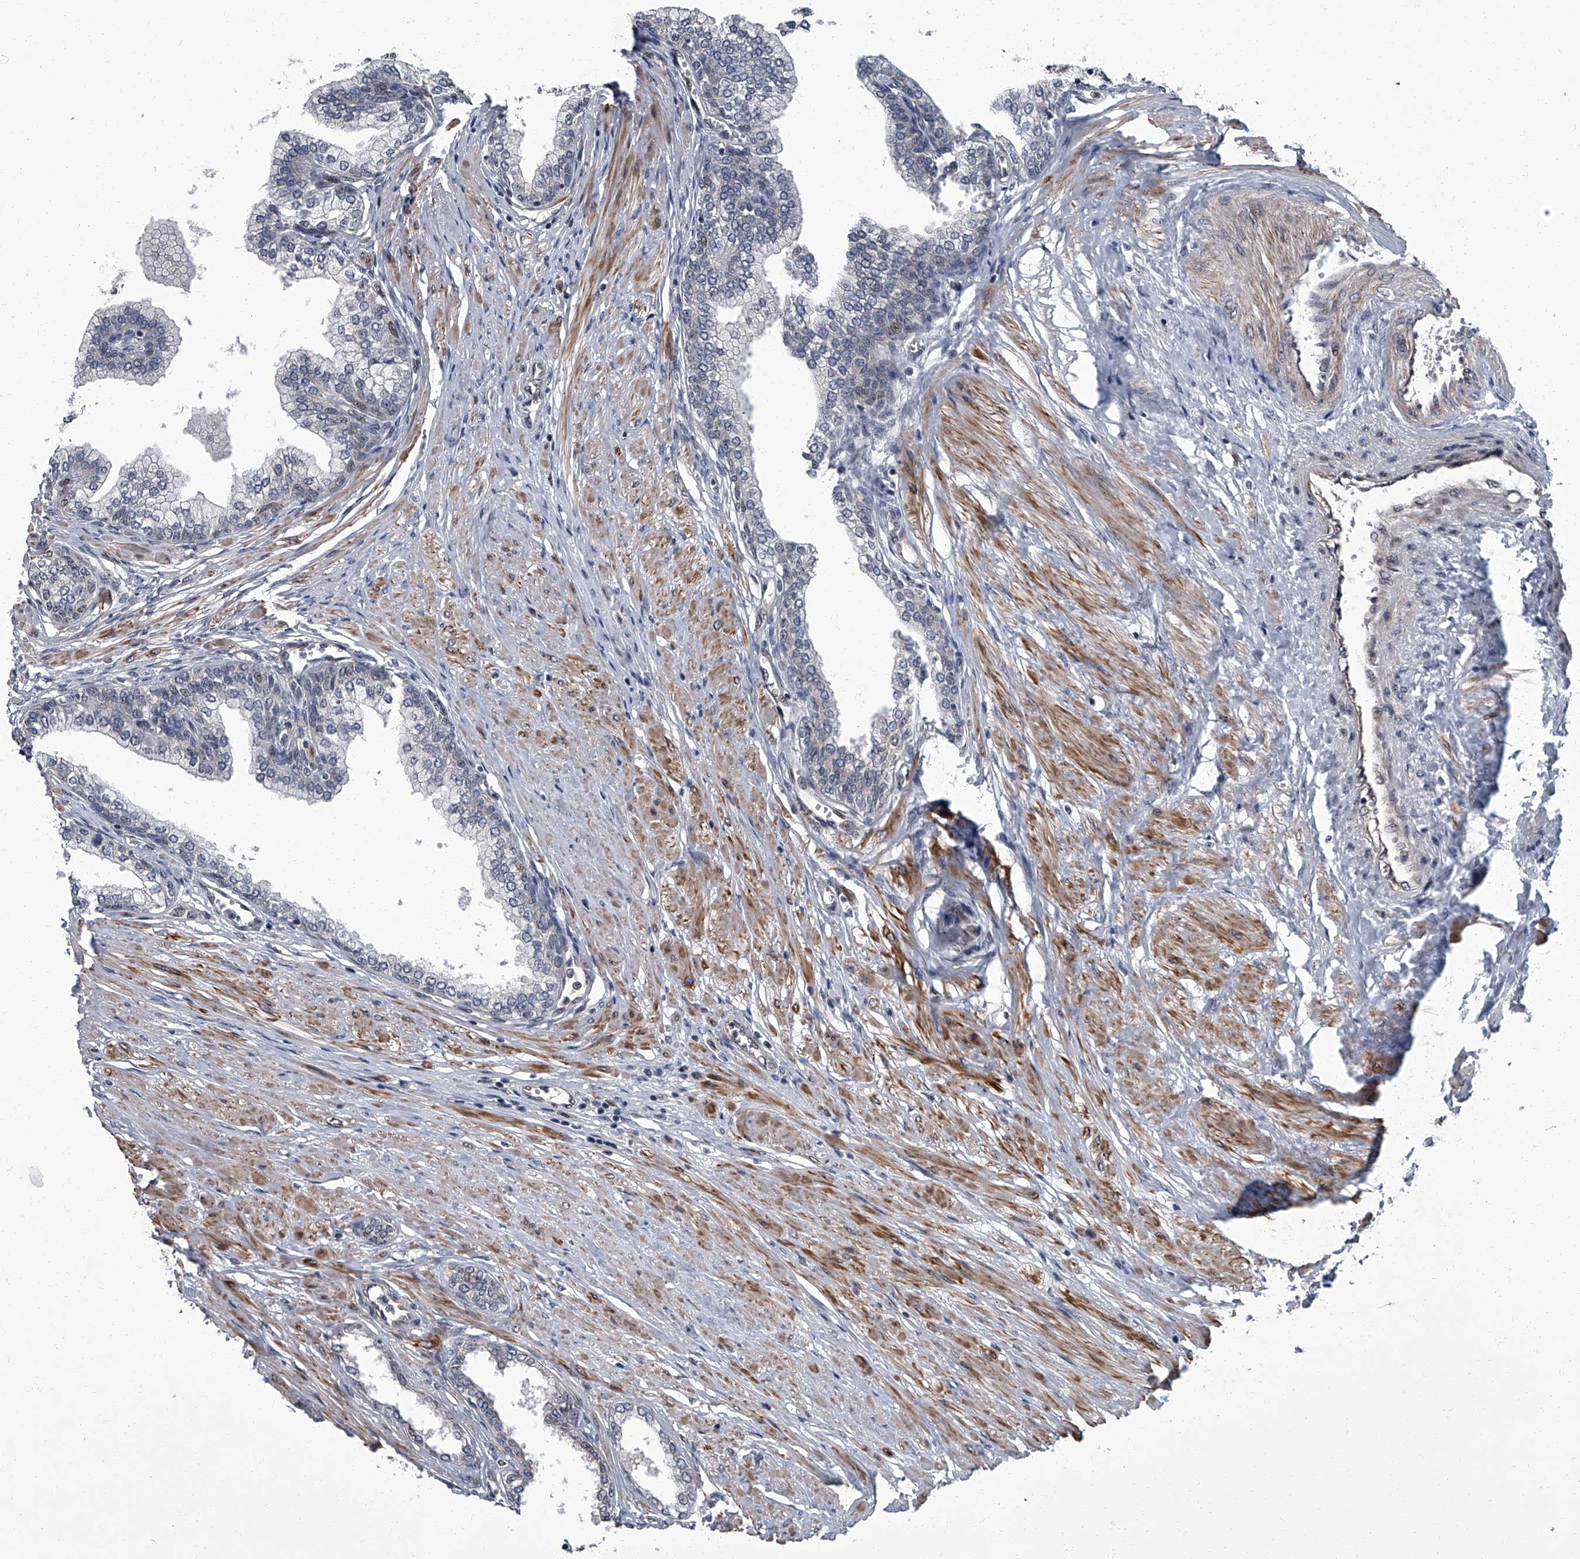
{"staining": {"intensity": "negative", "quantity": "none", "location": "none"}, "tissue": "prostate", "cell_type": "Glandular cells", "image_type": "normal", "snomed": [{"axis": "morphology", "description": "Normal tissue, NOS"}, {"axis": "morphology", "description": "Urothelial carcinoma, Low grade"}, {"axis": "topography", "description": "Urinary bladder"}, {"axis": "topography", "description": "Prostate"}], "caption": "Immunohistochemistry of normal prostate shows no positivity in glandular cells.", "gene": "ZNF274", "patient": {"sex": "male", "age": 60}}